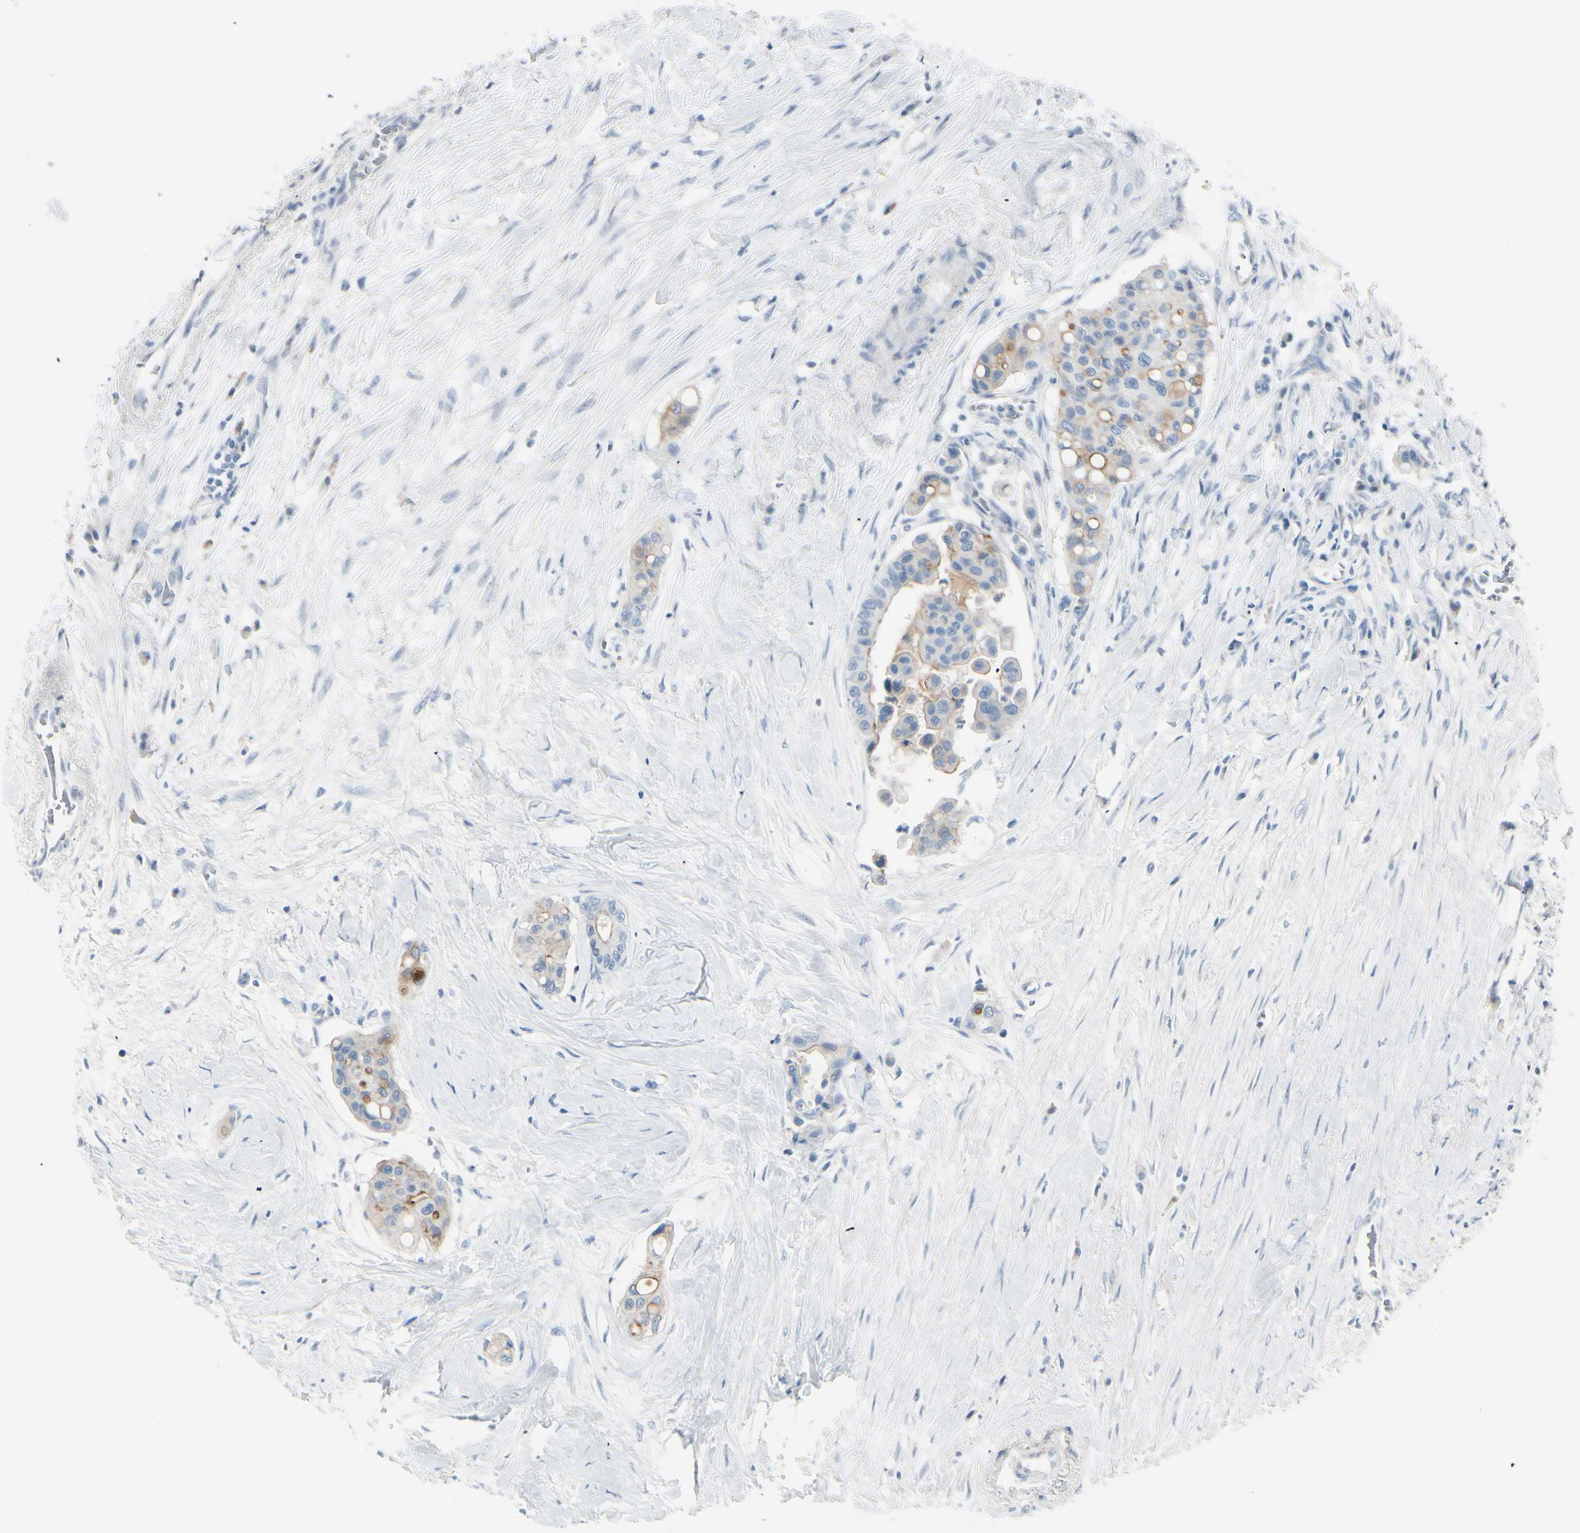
{"staining": {"intensity": "moderate", "quantity": "25%-75%", "location": "cytoplasmic/membranous"}, "tissue": "colorectal cancer", "cell_type": "Tumor cells", "image_type": "cancer", "snomed": [{"axis": "morphology", "description": "Normal tissue, NOS"}, {"axis": "morphology", "description": "Adenocarcinoma, NOS"}, {"axis": "topography", "description": "Colon"}], "caption": "This is a micrograph of IHC staining of colorectal adenocarcinoma, which shows moderate staining in the cytoplasmic/membranous of tumor cells.", "gene": "CDHR5", "patient": {"sex": "male", "age": 82}}